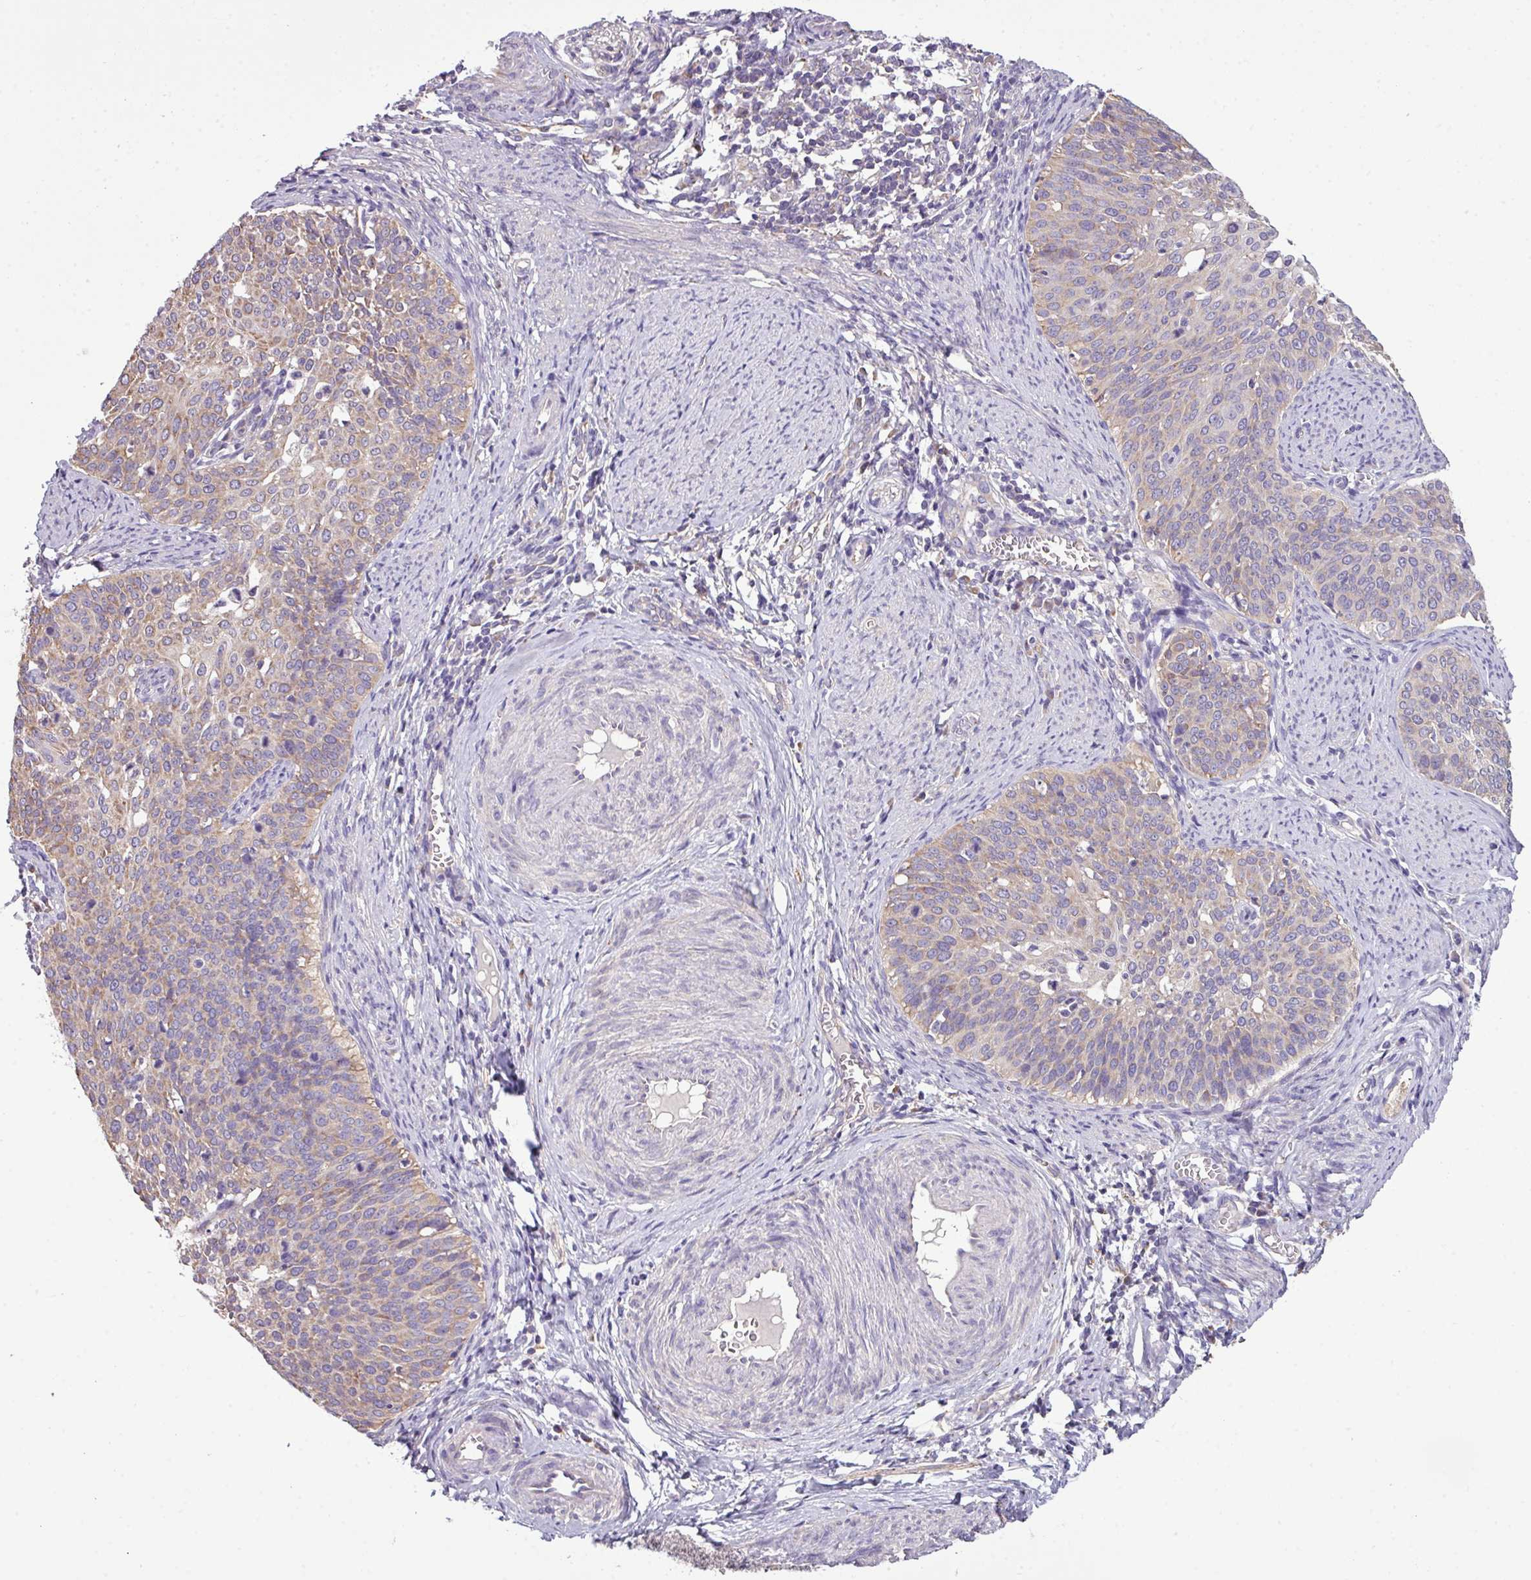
{"staining": {"intensity": "weak", "quantity": "25%-75%", "location": "cytoplasmic/membranous"}, "tissue": "cervical cancer", "cell_type": "Tumor cells", "image_type": "cancer", "snomed": [{"axis": "morphology", "description": "Squamous cell carcinoma, NOS"}, {"axis": "topography", "description": "Cervix"}], "caption": "A brown stain labels weak cytoplasmic/membranous staining of a protein in cervical cancer (squamous cell carcinoma) tumor cells.", "gene": "AGAP5", "patient": {"sex": "female", "age": 44}}